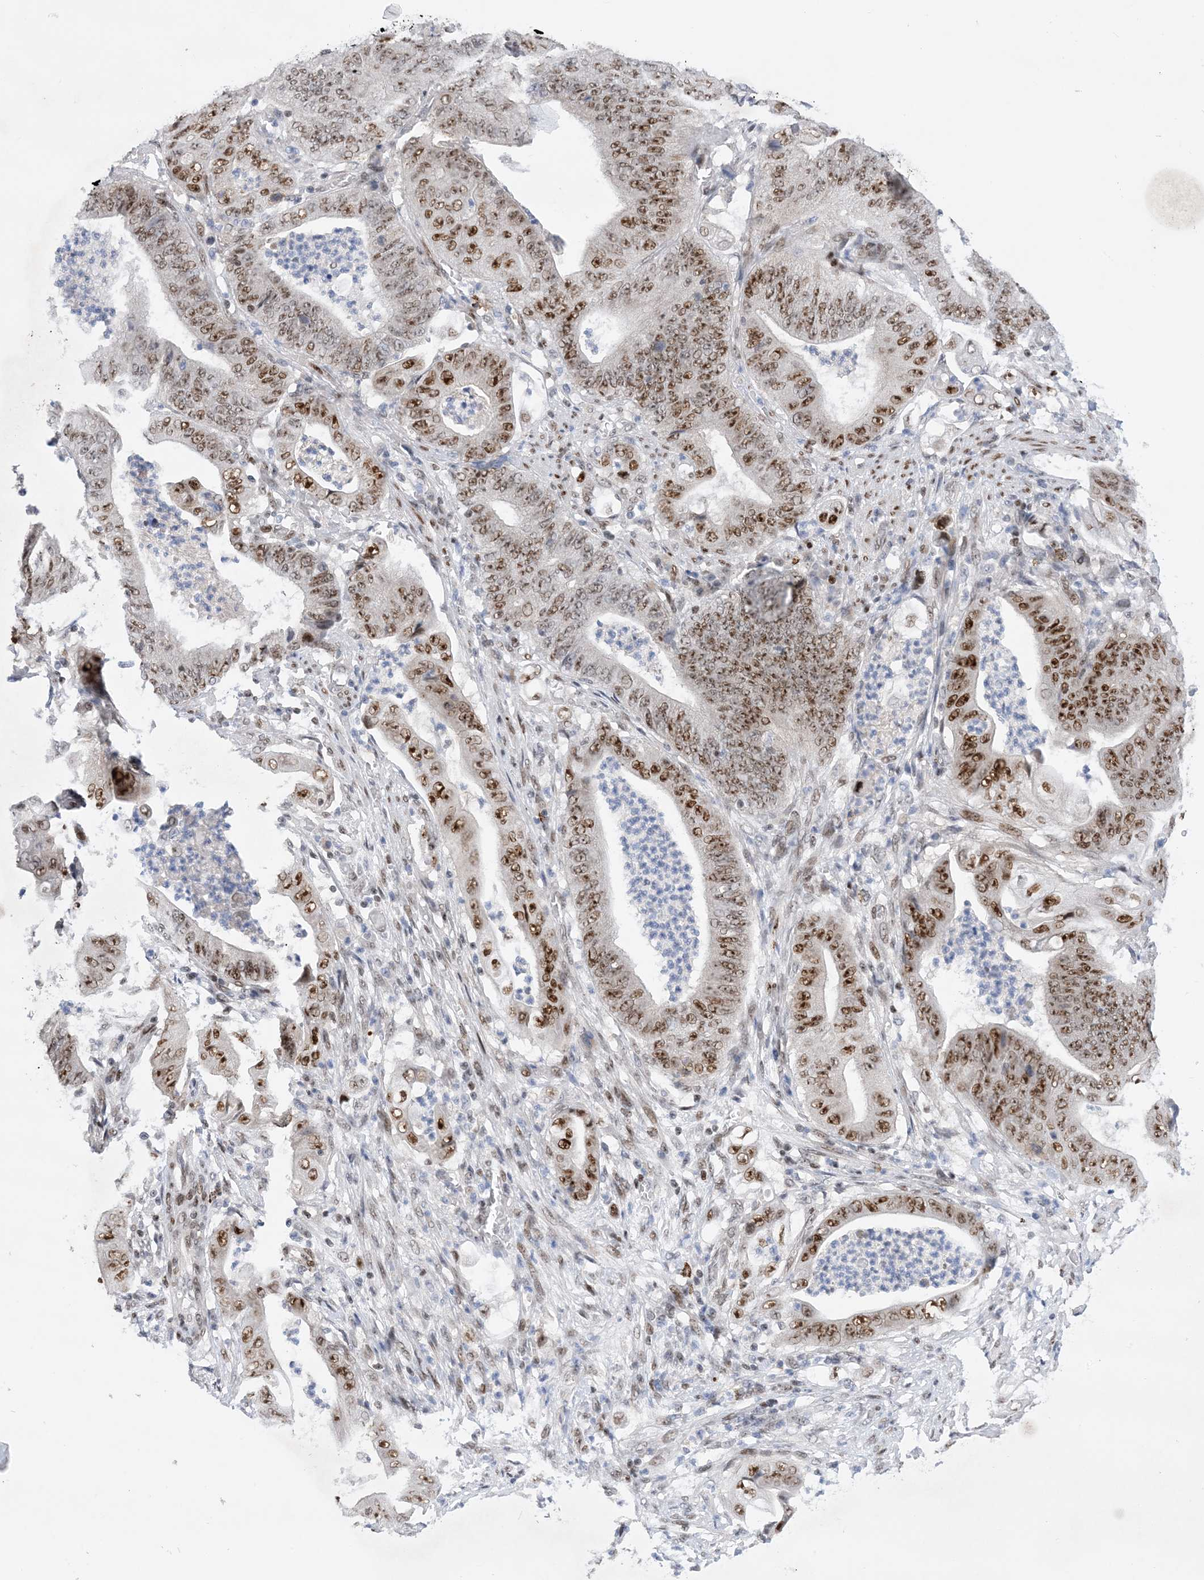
{"staining": {"intensity": "moderate", "quantity": ">75%", "location": "nuclear"}, "tissue": "stomach cancer", "cell_type": "Tumor cells", "image_type": "cancer", "snomed": [{"axis": "morphology", "description": "Adenocarcinoma, NOS"}, {"axis": "topography", "description": "Stomach"}], "caption": "IHC of stomach cancer (adenocarcinoma) displays medium levels of moderate nuclear positivity in about >75% of tumor cells. Using DAB (brown) and hematoxylin (blue) stains, captured at high magnification using brightfield microscopy.", "gene": "TSPYL1", "patient": {"sex": "female", "age": 73}}